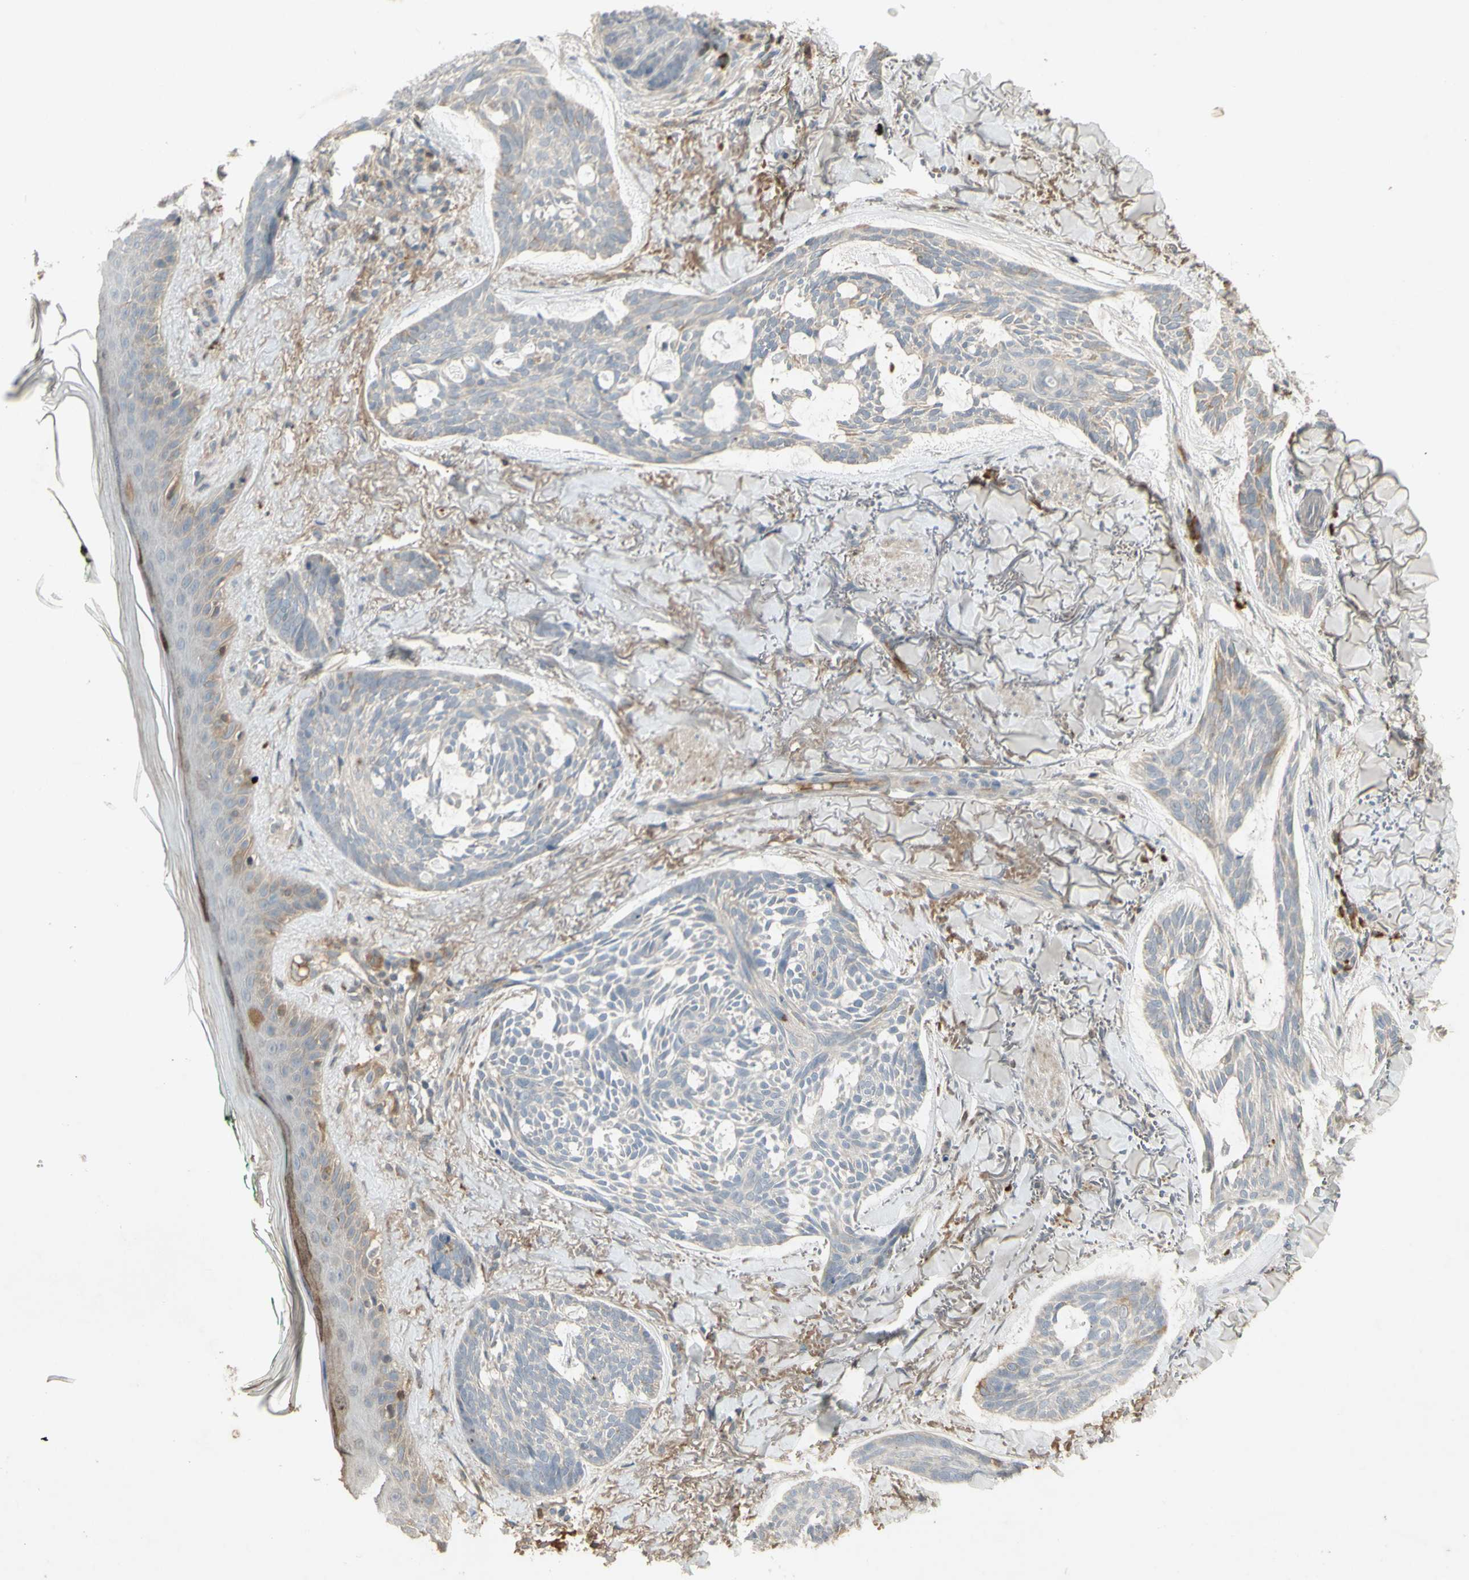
{"staining": {"intensity": "weak", "quantity": "<25%", "location": "cytoplasmic/membranous"}, "tissue": "skin cancer", "cell_type": "Tumor cells", "image_type": "cancer", "snomed": [{"axis": "morphology", "description": "Basal cell carcinoma"}, {"axis": "topography", "description": "Skin"}], "caption": "Immunohistochemistry histopathology image of skin basal cell carcinoma stained for a protein (brown), which shows no staining in tumor cells.", "gene": "NRG4", "patient": {"sex": "male", "age": 43}}